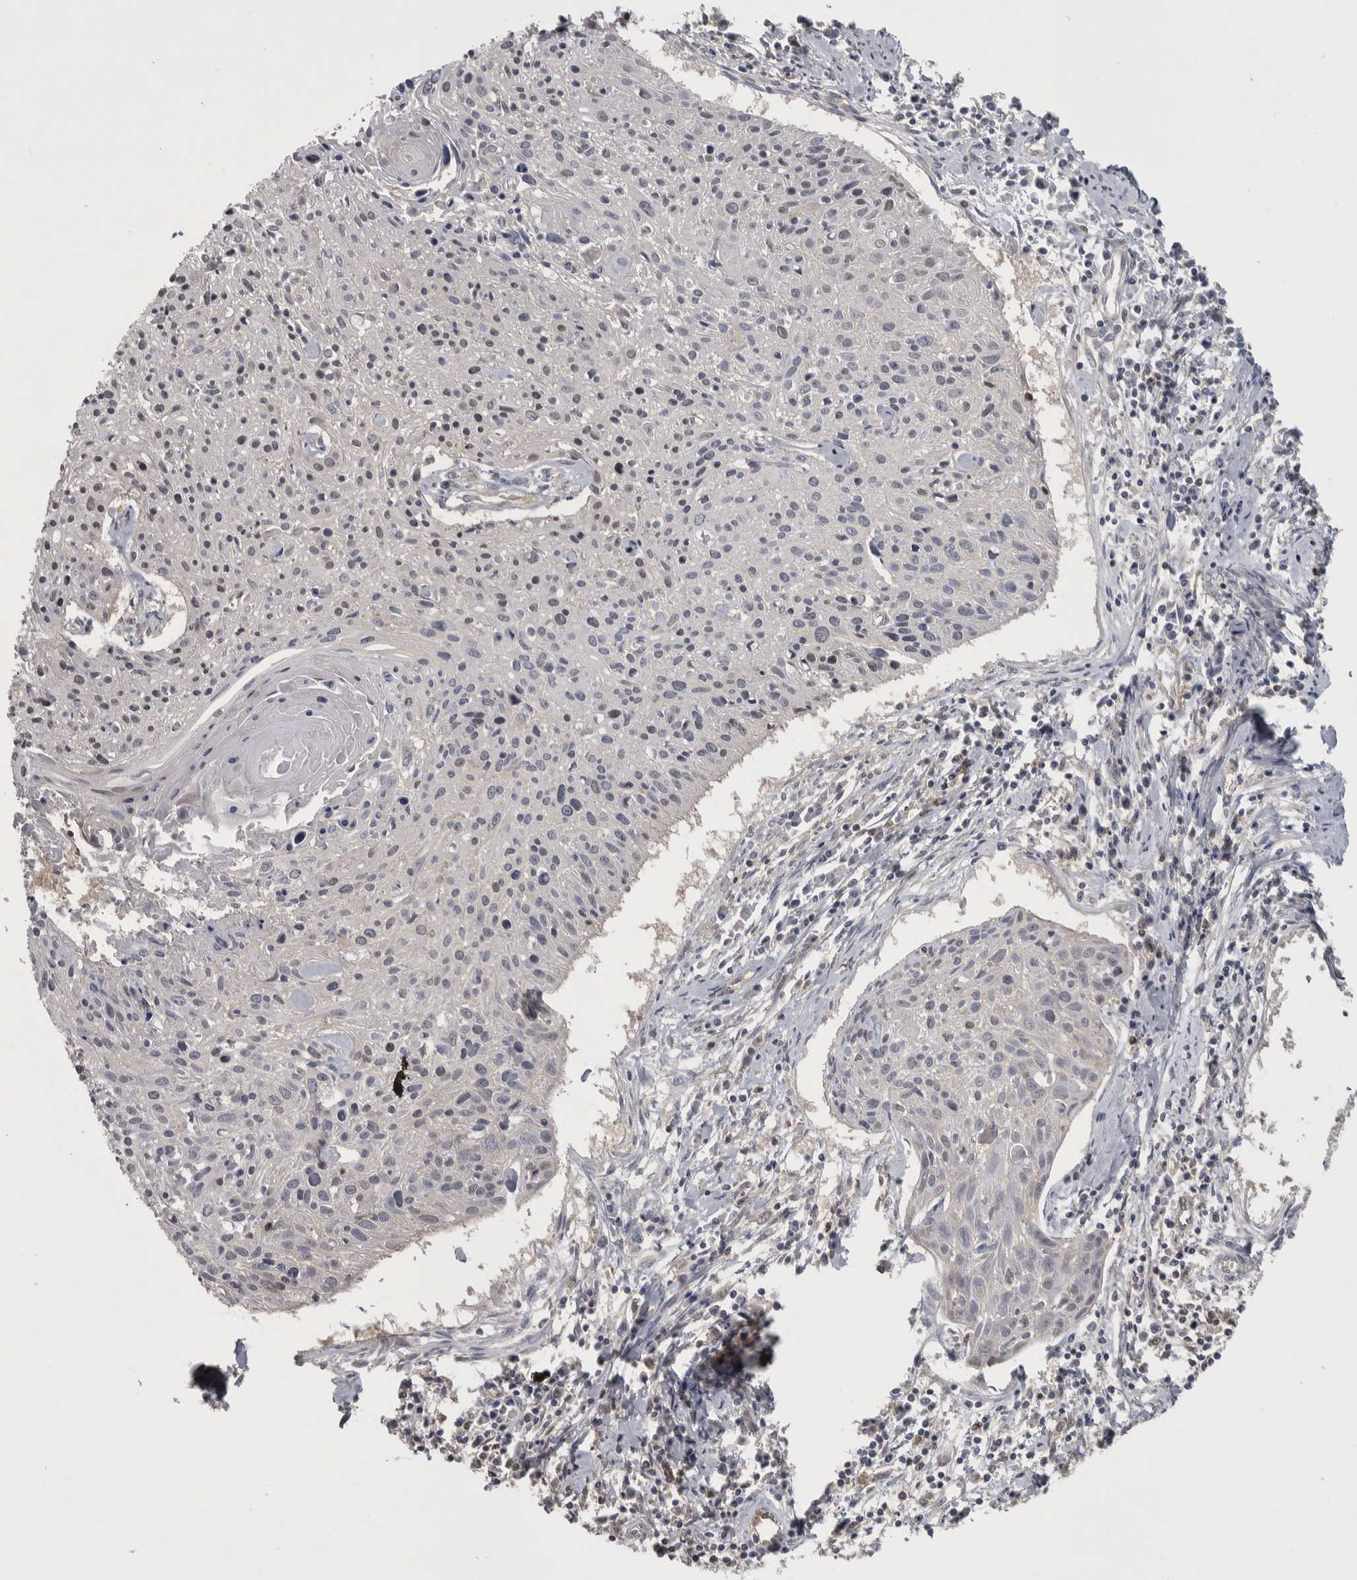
{"staining": {"intensity": "negative", "quantity": "none", "location": "none"}, "tissue": "cervical cancer", "cell_type": "Tumor cells", "image_type": "cancer", "snomed": [{"axis": "morphology", "description": "Squamous cell carcinoma, NOS"}, {"axis": "topography", "description": "Cervix"}], "caption": "This is an immunohistochemistry (IHC) photomicrograph of cervical squamous cell carcinoma. There is no positivity in tumor cells.", "gene": "NFKB2", "patient": {"sex": "female", "age": 51}}